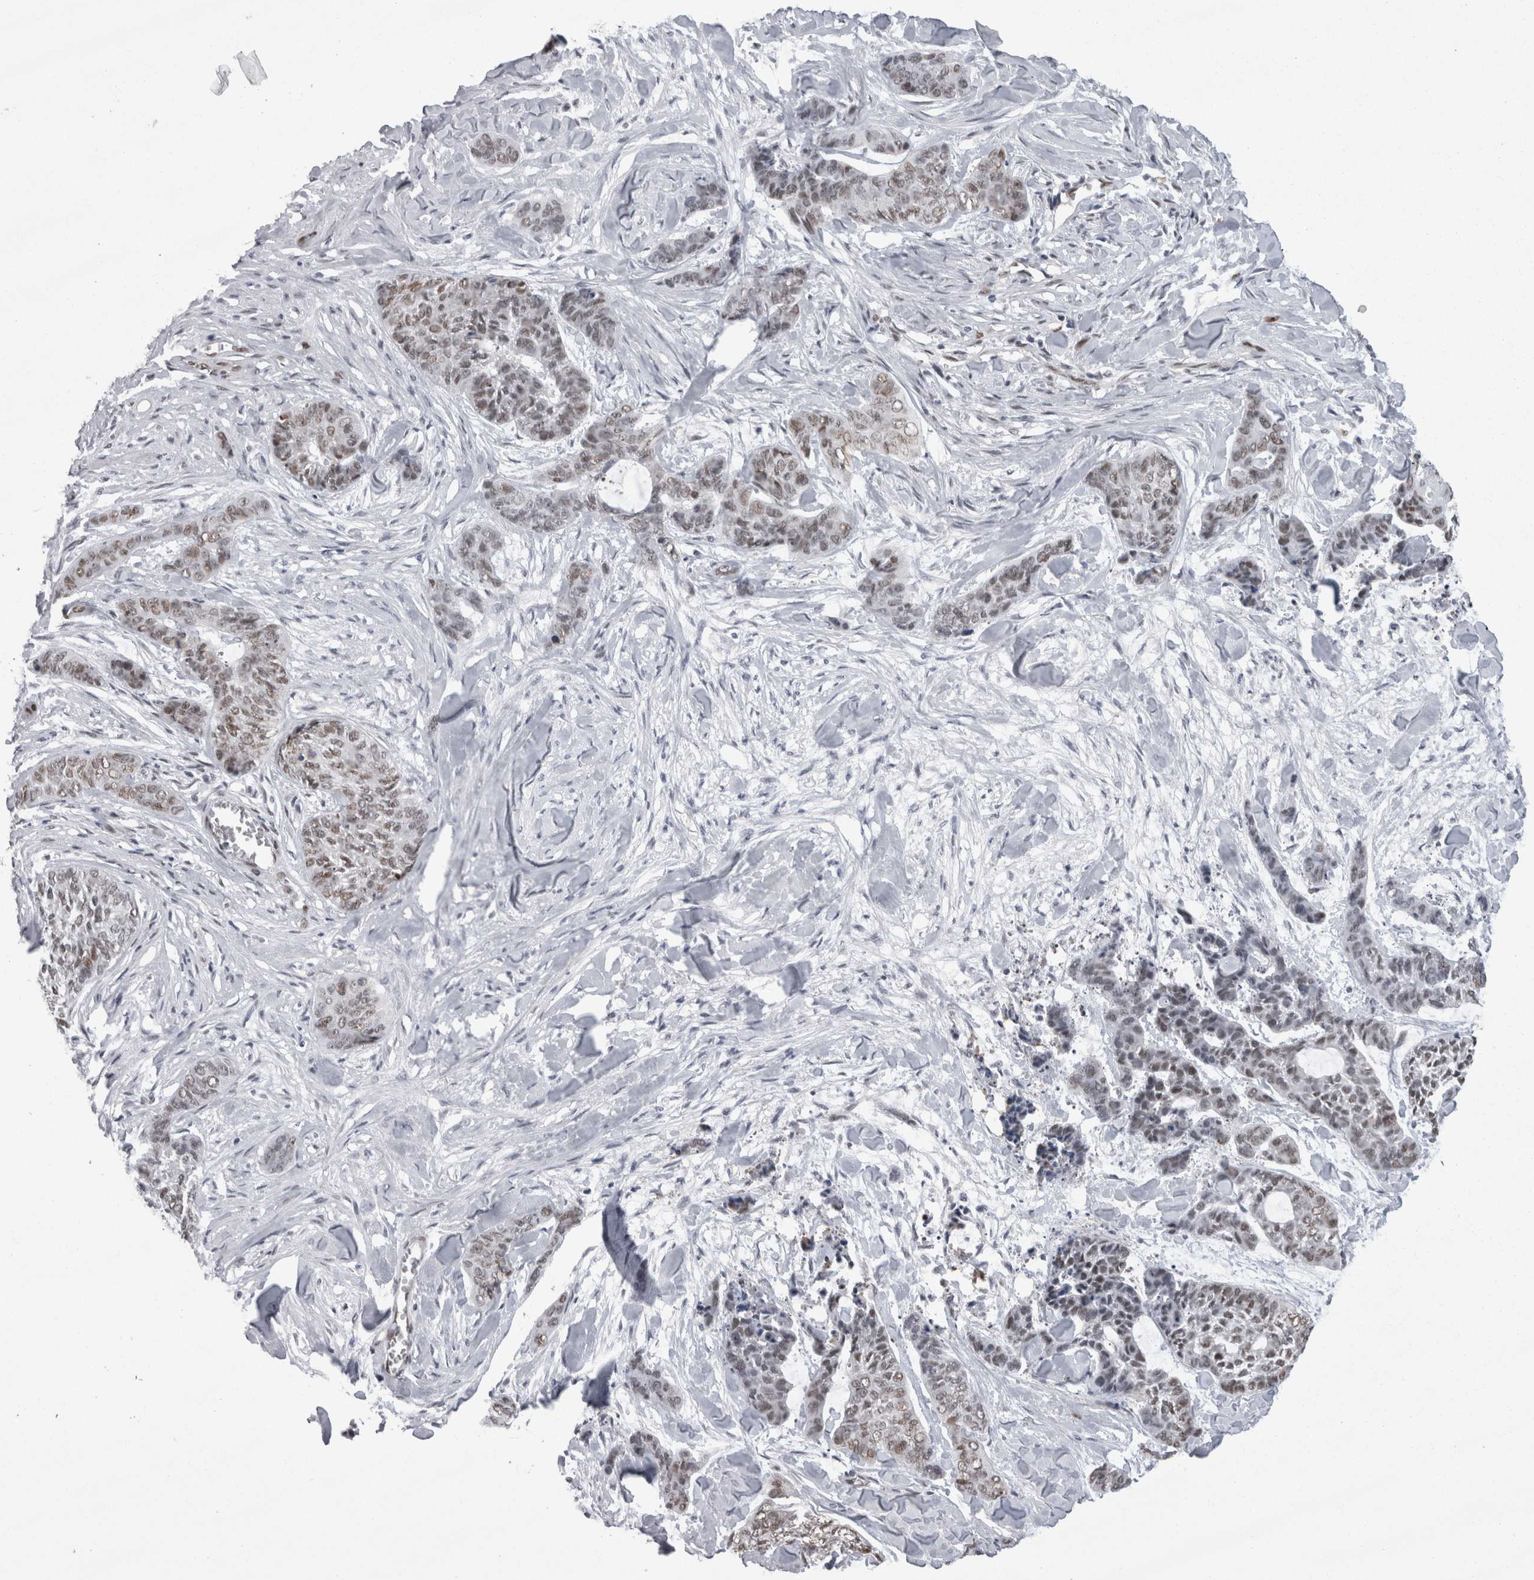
{"staining": {"intensity": "weak", "quantity": ">75%", "location": "nuclear"}, "tissue": "skin cancer", "cell_type": "Tumor cells", "image_type": "cancer", "snomed": [{"axis": "morphology", "description": "Basal cell carcinoma"}, {"axis": "topography", "description": "Skin"}], "caption": "Immunohistochemical staining of human skin cancer (basal cell carcinoma) reveals low levels of weak nuclear expression in approximately >75% of tumor cells.", "gene": "C1orf54", "patient": {"sex": "female", "age": 64}}